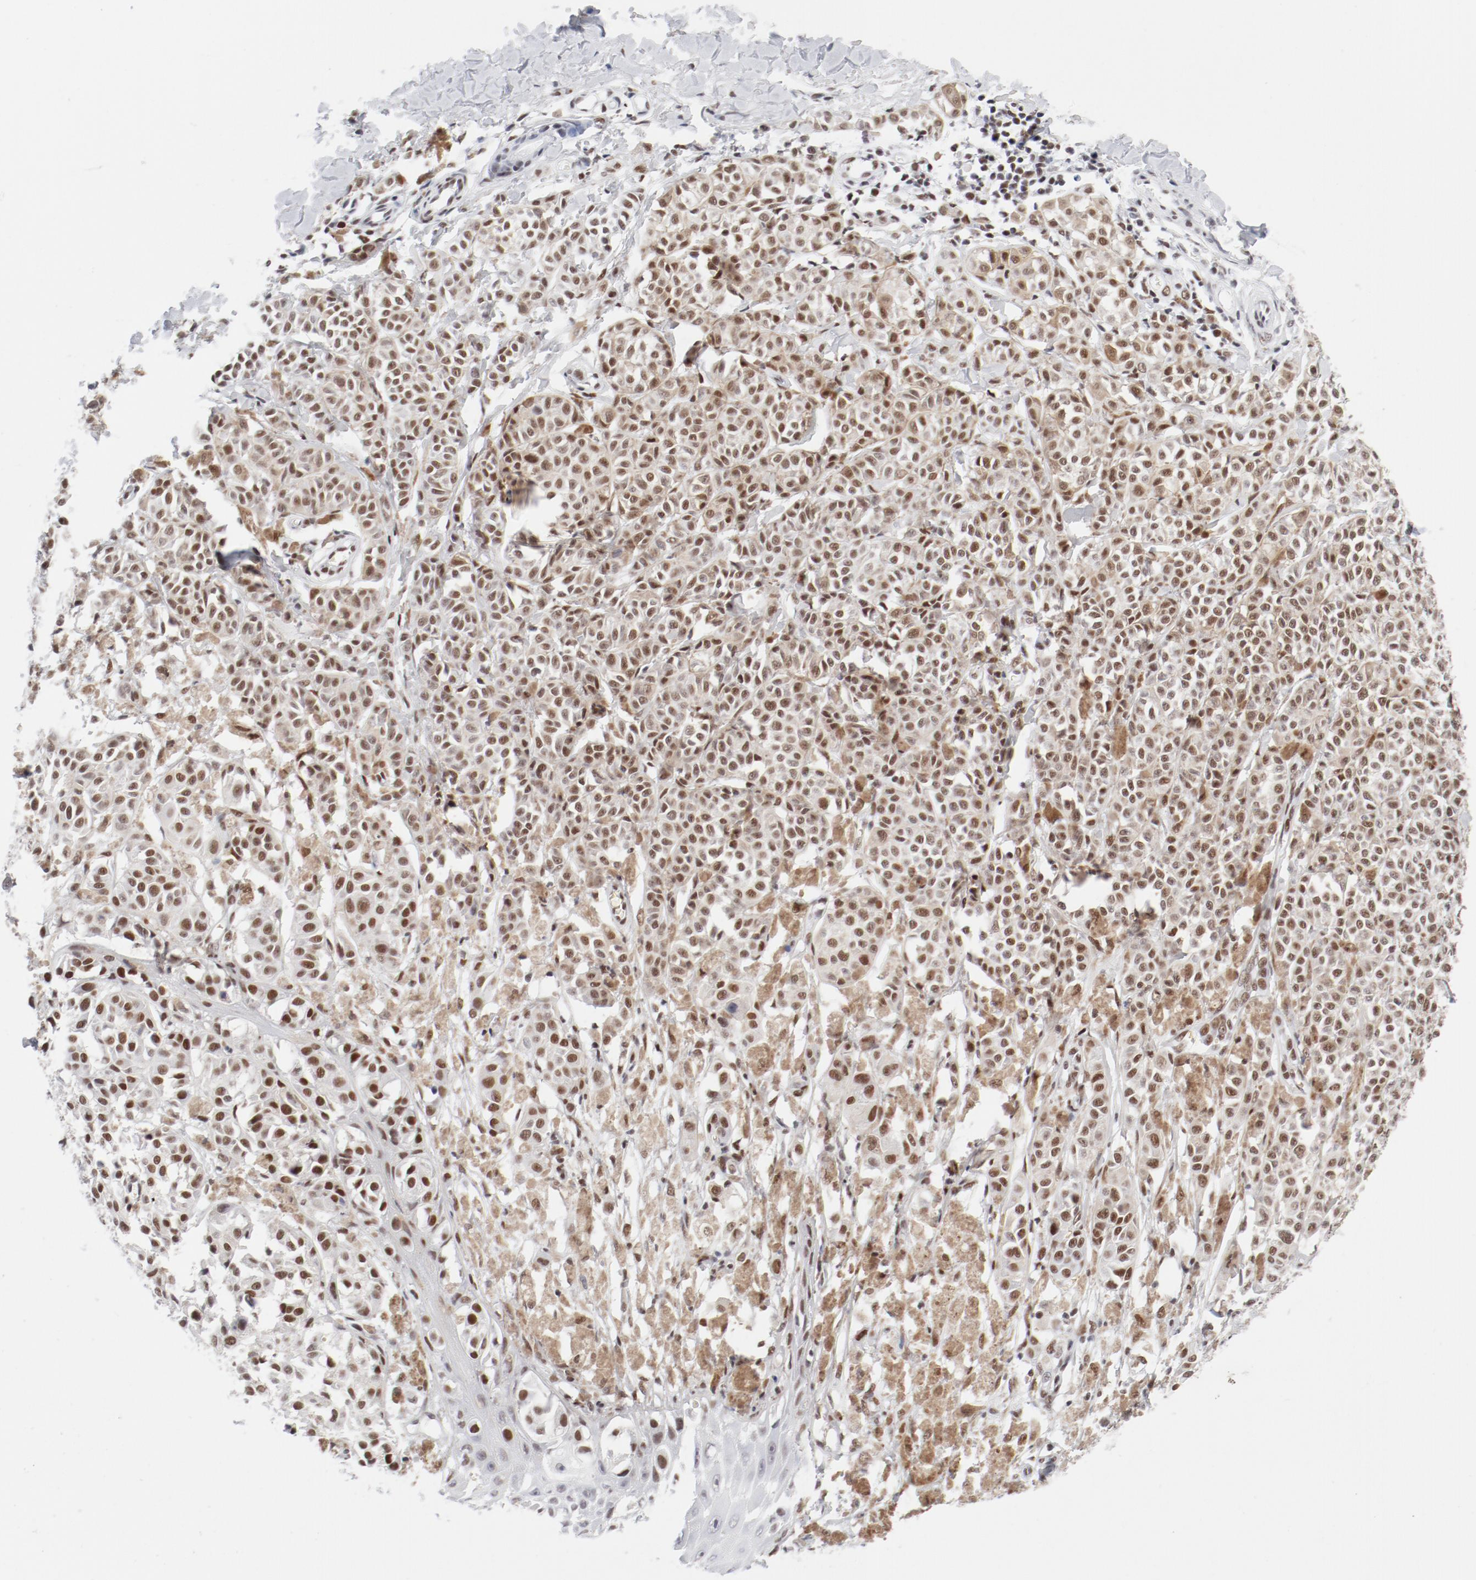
{"staining": {"intensity": "moderate", "quantity": ">75%", "location": "cytoplasmic/membranous,nuclear"}, "tissue": "melanoma", "cell_type": "Tumor cells", "image_type": "cancer", "snomed": [{"axis": "morphology", "description": "Malignant melanoma, NOS"}, {"axis": "topography", "description": "Skin"}], "caption": "Malignant melanoma was stained to show a protein in brown. There is medium levels of moderate cytoplasmic/membranous and nuclear positivity in approximately >75% of tumor cells.", "gene": "ATF2", "patient": {"sex": "male", "age": 76}}